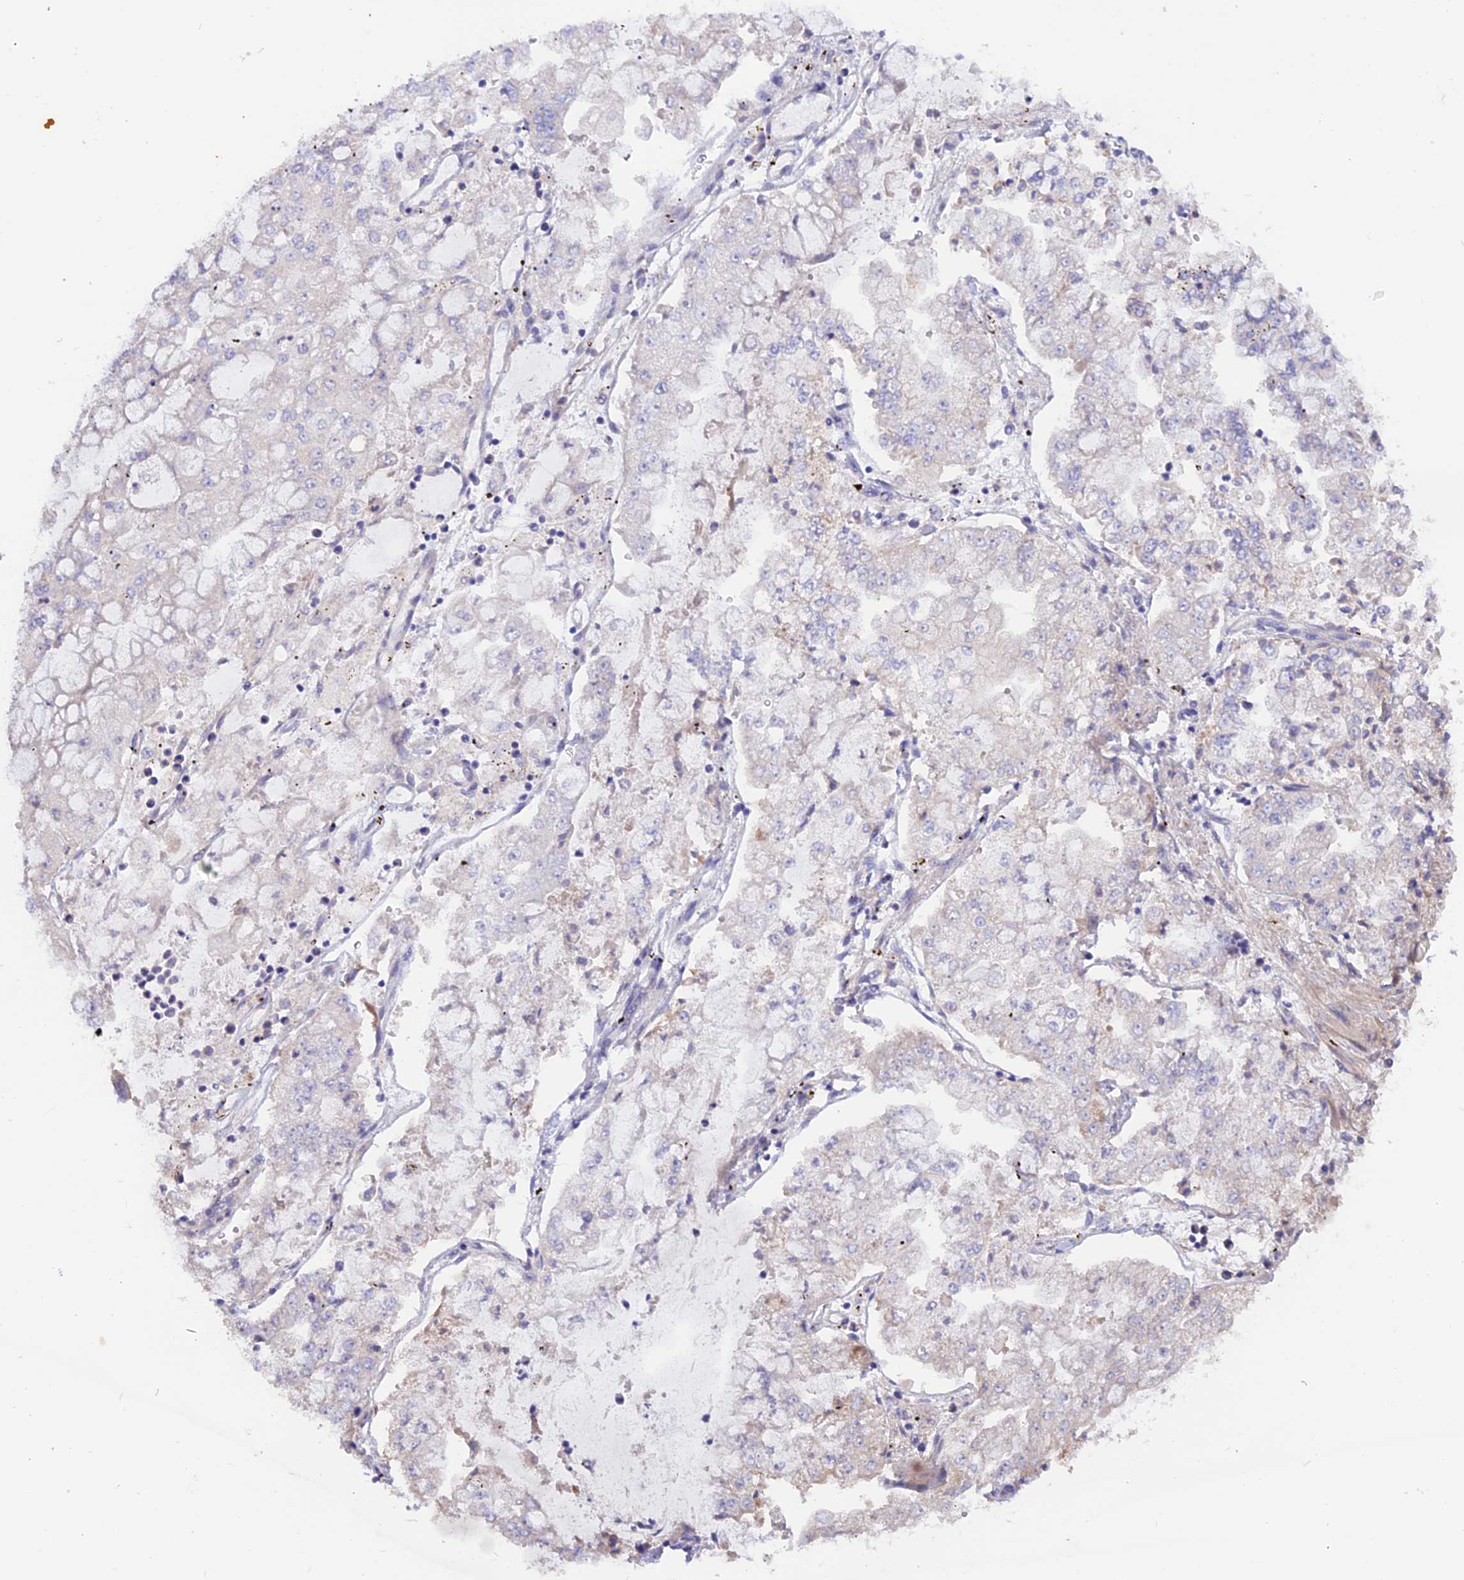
{"staining": {"intensity": "negative", "quantity": "none", "location": "none"}, "tissue": "stomach cancer", "cell_type": "Tumor cells", "image_type": "cancer", "snomed": [{"axis": "morphology", "description": "Adenocarcinoma, NOS"}, {"axis": "topography", "description": "Stomach"}], "caption": "The image displays no staining of tumor cells in stomach cancer (adenocarcinoma).", "gene": "HYCC1", "patient": {"sex": "male", "age": 76}}